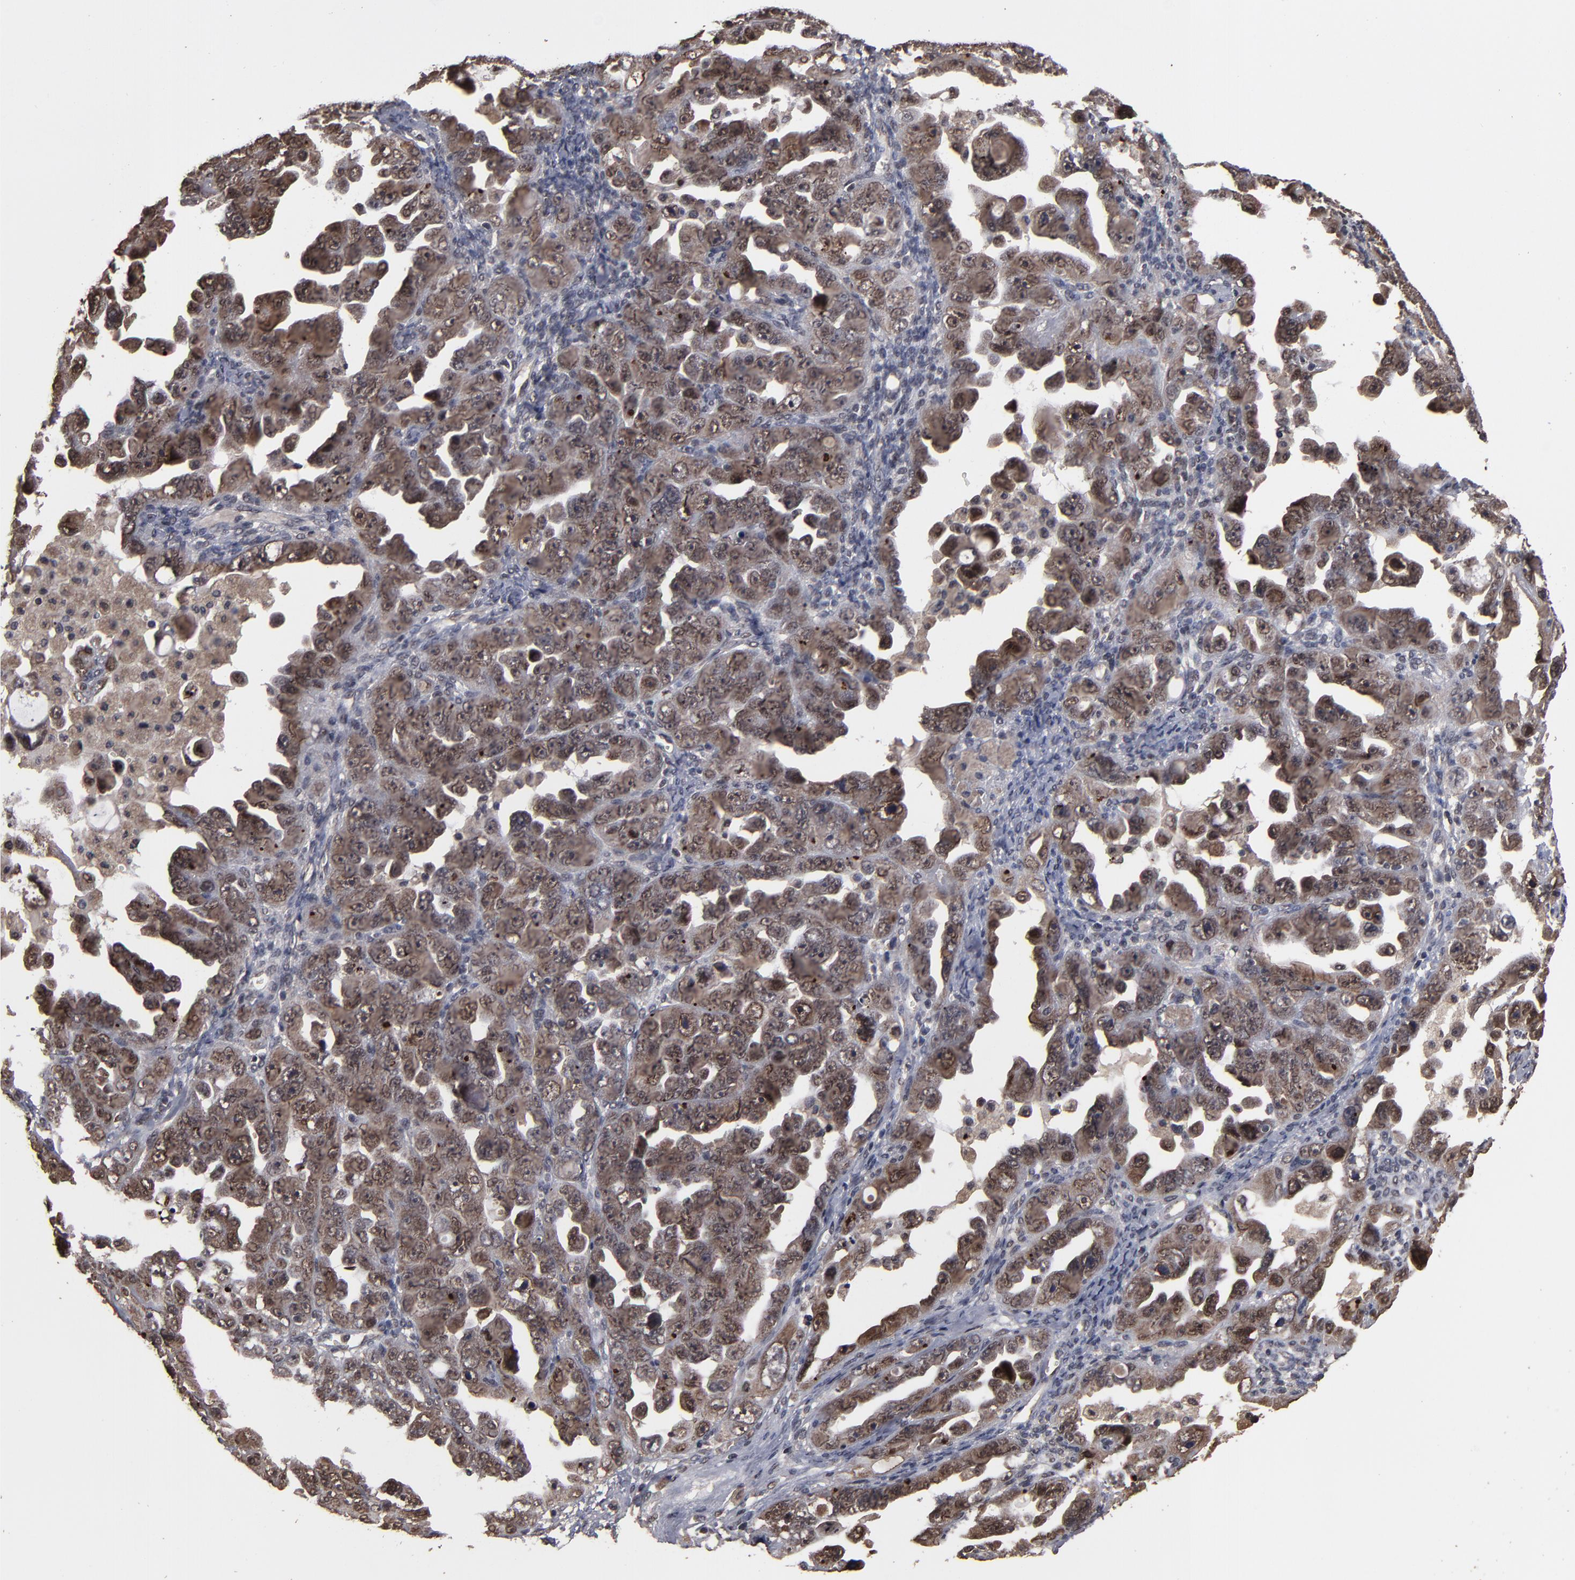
{"staining": {"intensity": "moderate", "quantity": ">75%", "location": "cytoplasmic/membranous,nuclear"}, "tissue": "ovarian cancer", "cell_type": "Tumor cells", "image_type": "cancer", "snomed": [{"axis": "morphology", "description": "Cystadenocarcinoma, serous, NOS"}, {"axis": "topography", "description": "Ovary"}], "caption": "Immunohistochemistry (IHC) staining of ovarian cancer, which reveals medium levels of moderate cytoplasmic/membranous and nuclear staining in approximately >75% of tumor cells indicating moderate cytoplasmic/membranous and nuclear protein expression. The staining was performed using DAB (3,3'-diaminobenzidine) (brown) for protein detection and nuclei were counterstained in hematoxylin (blue).", "gene": "NXF2B", "patient": {"sex": "female", "age": 66}}